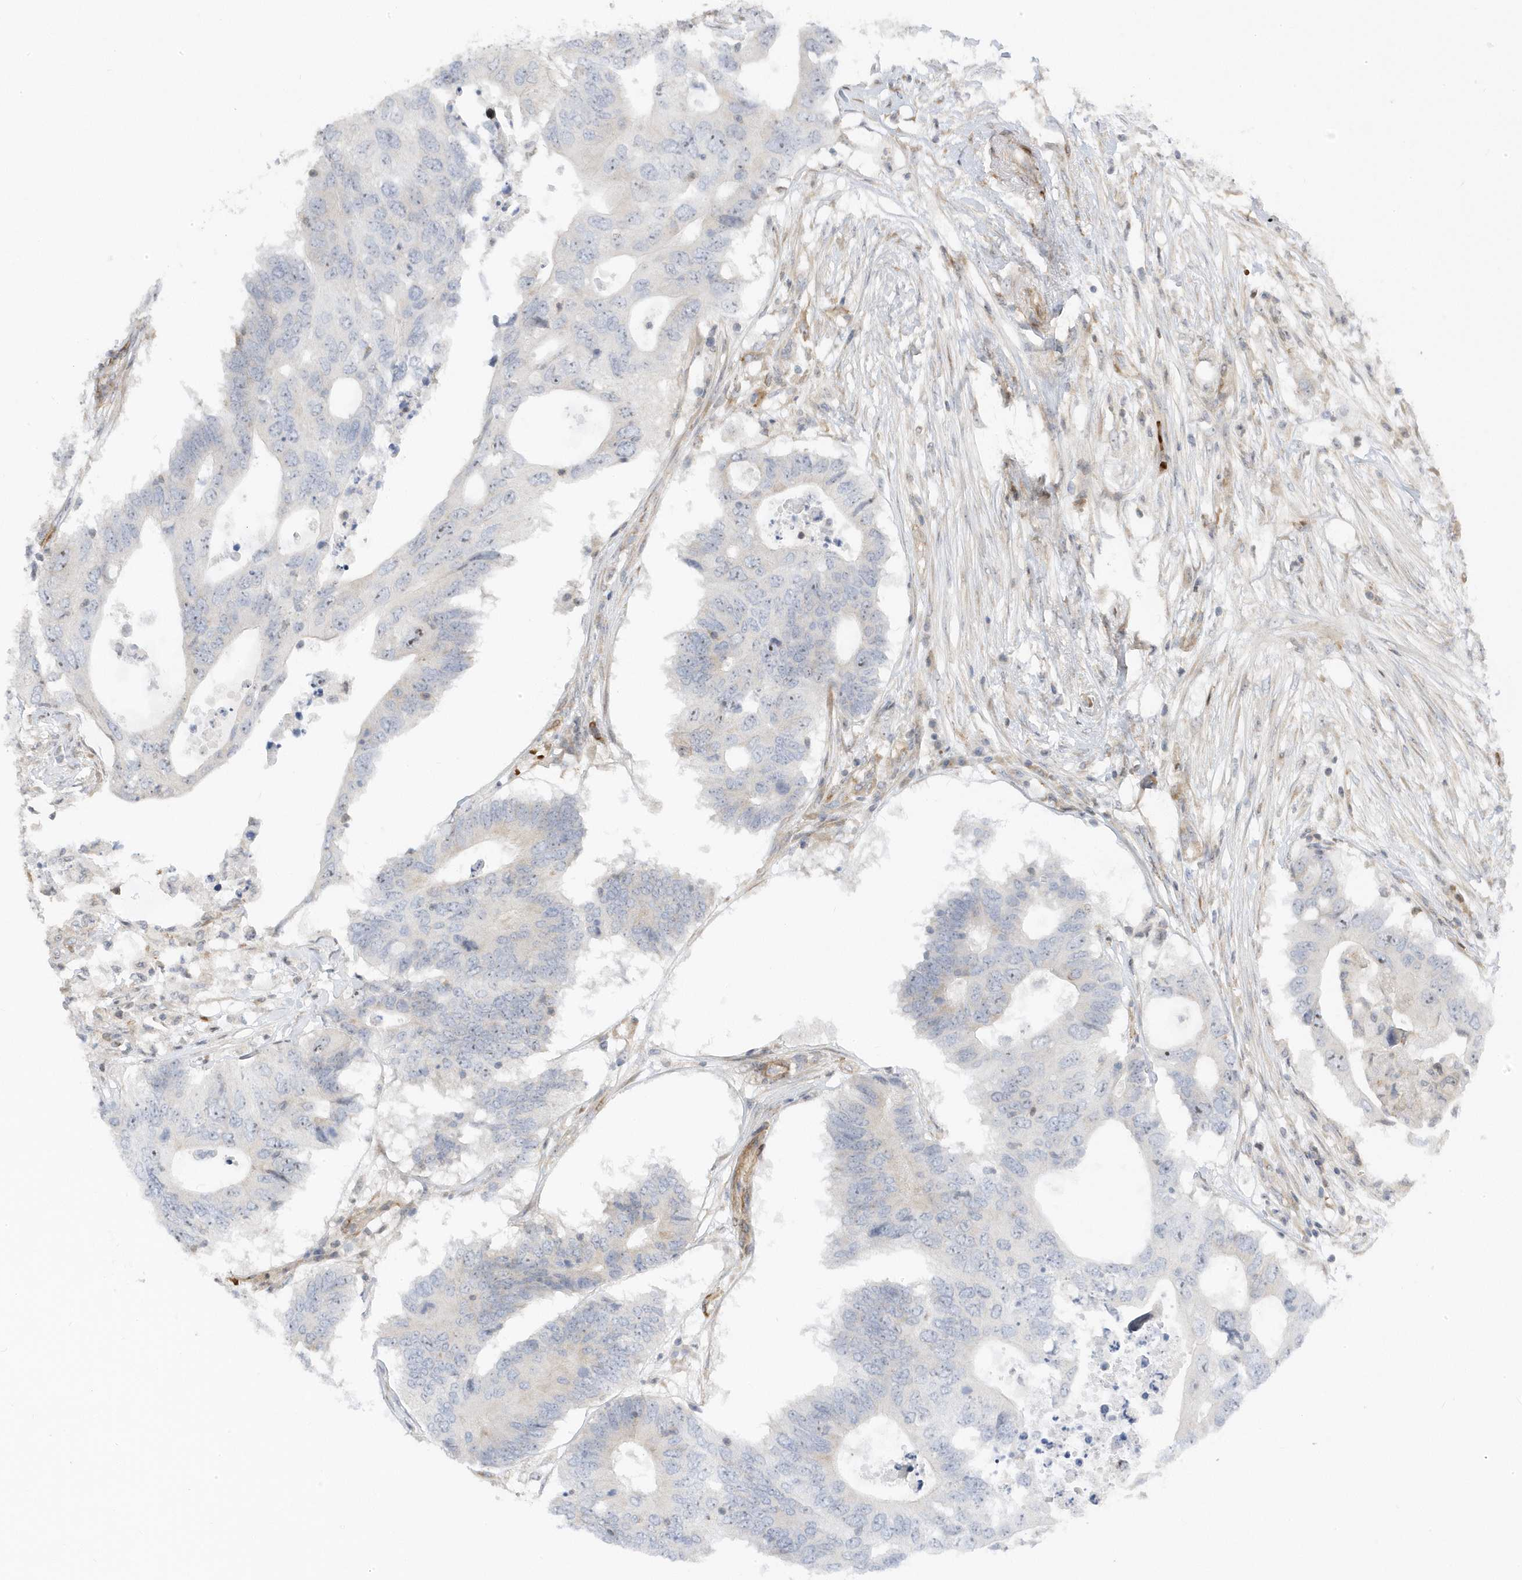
{"staining": {"intensity": "negative", "quantity": "none", "location": "none"}, "tissue": "colorectal cancer", "cell_type": "Tumor cells", "image_type": "cancer", "snomed": [{"axis": "morphology", "description": "Adenocarcinoma, NOS"}, {"axis": "topography", "description": "Colon"}], "caption": "An immunohistochemistry (IHC) photomicrograph of colorectal cancer is shown. There is no staining in tumor cells of colorectal cancer.", "gene": "MAP7D3", "patient": {"sex": "male", "age": 71}}